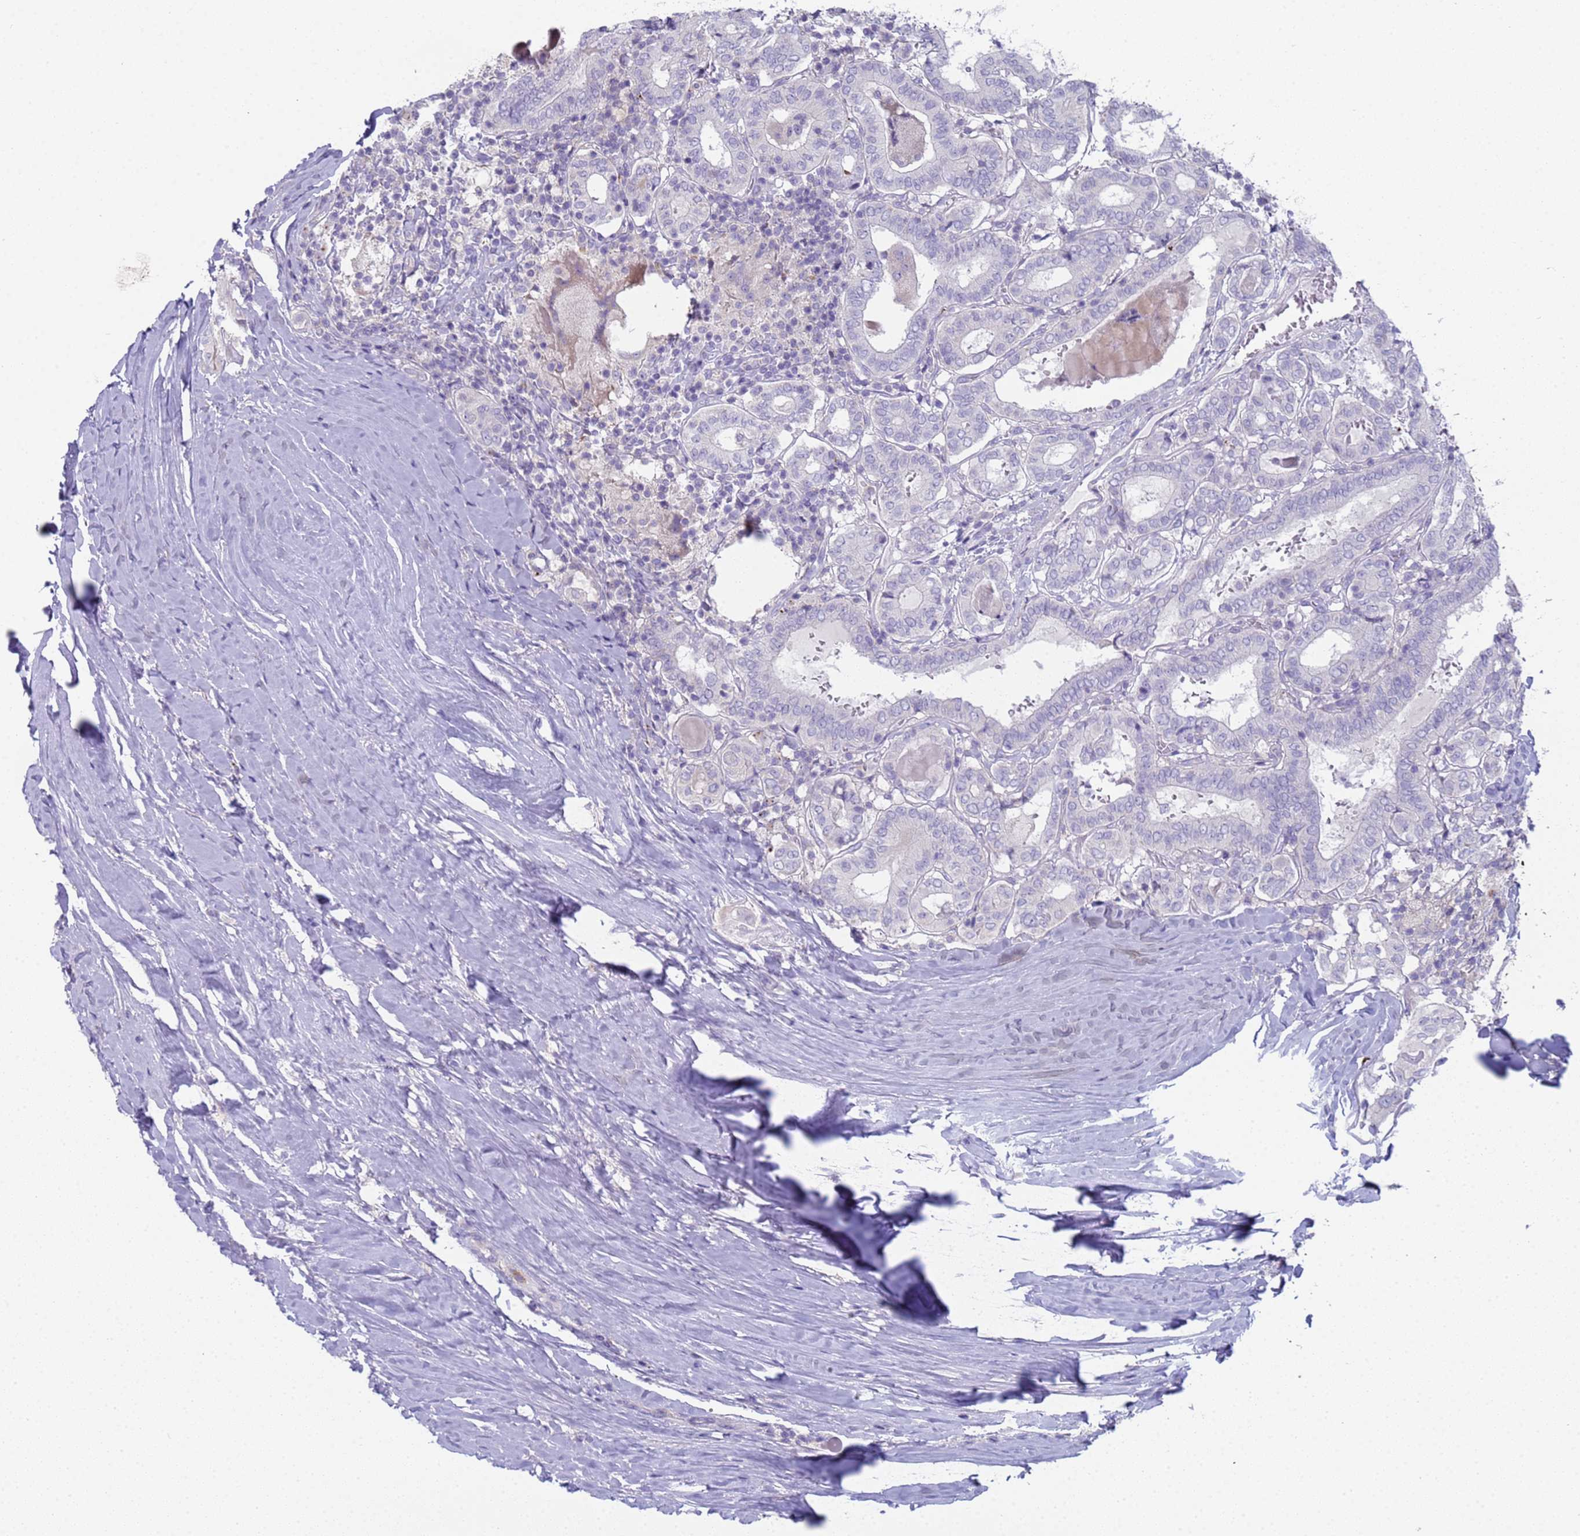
{"staining": {"intensity": "negative", "quantity": "none", "location": "none"}, "tissue": "thyroid cancer", "cell_type": "Tumor cells", "image_type": "cancer", "snomed": [{"axis": "morphology", "description": "Papillary adenocarcinoma, NOS"}, {"axis": "topography", "description": "Thyroid gland"}], "caption": "The photomicrograph exhibits no significant staining in tumor cells of thyroid cancer.", "gene": "CR1", "patient": {"sex": "female", "age": 72}}